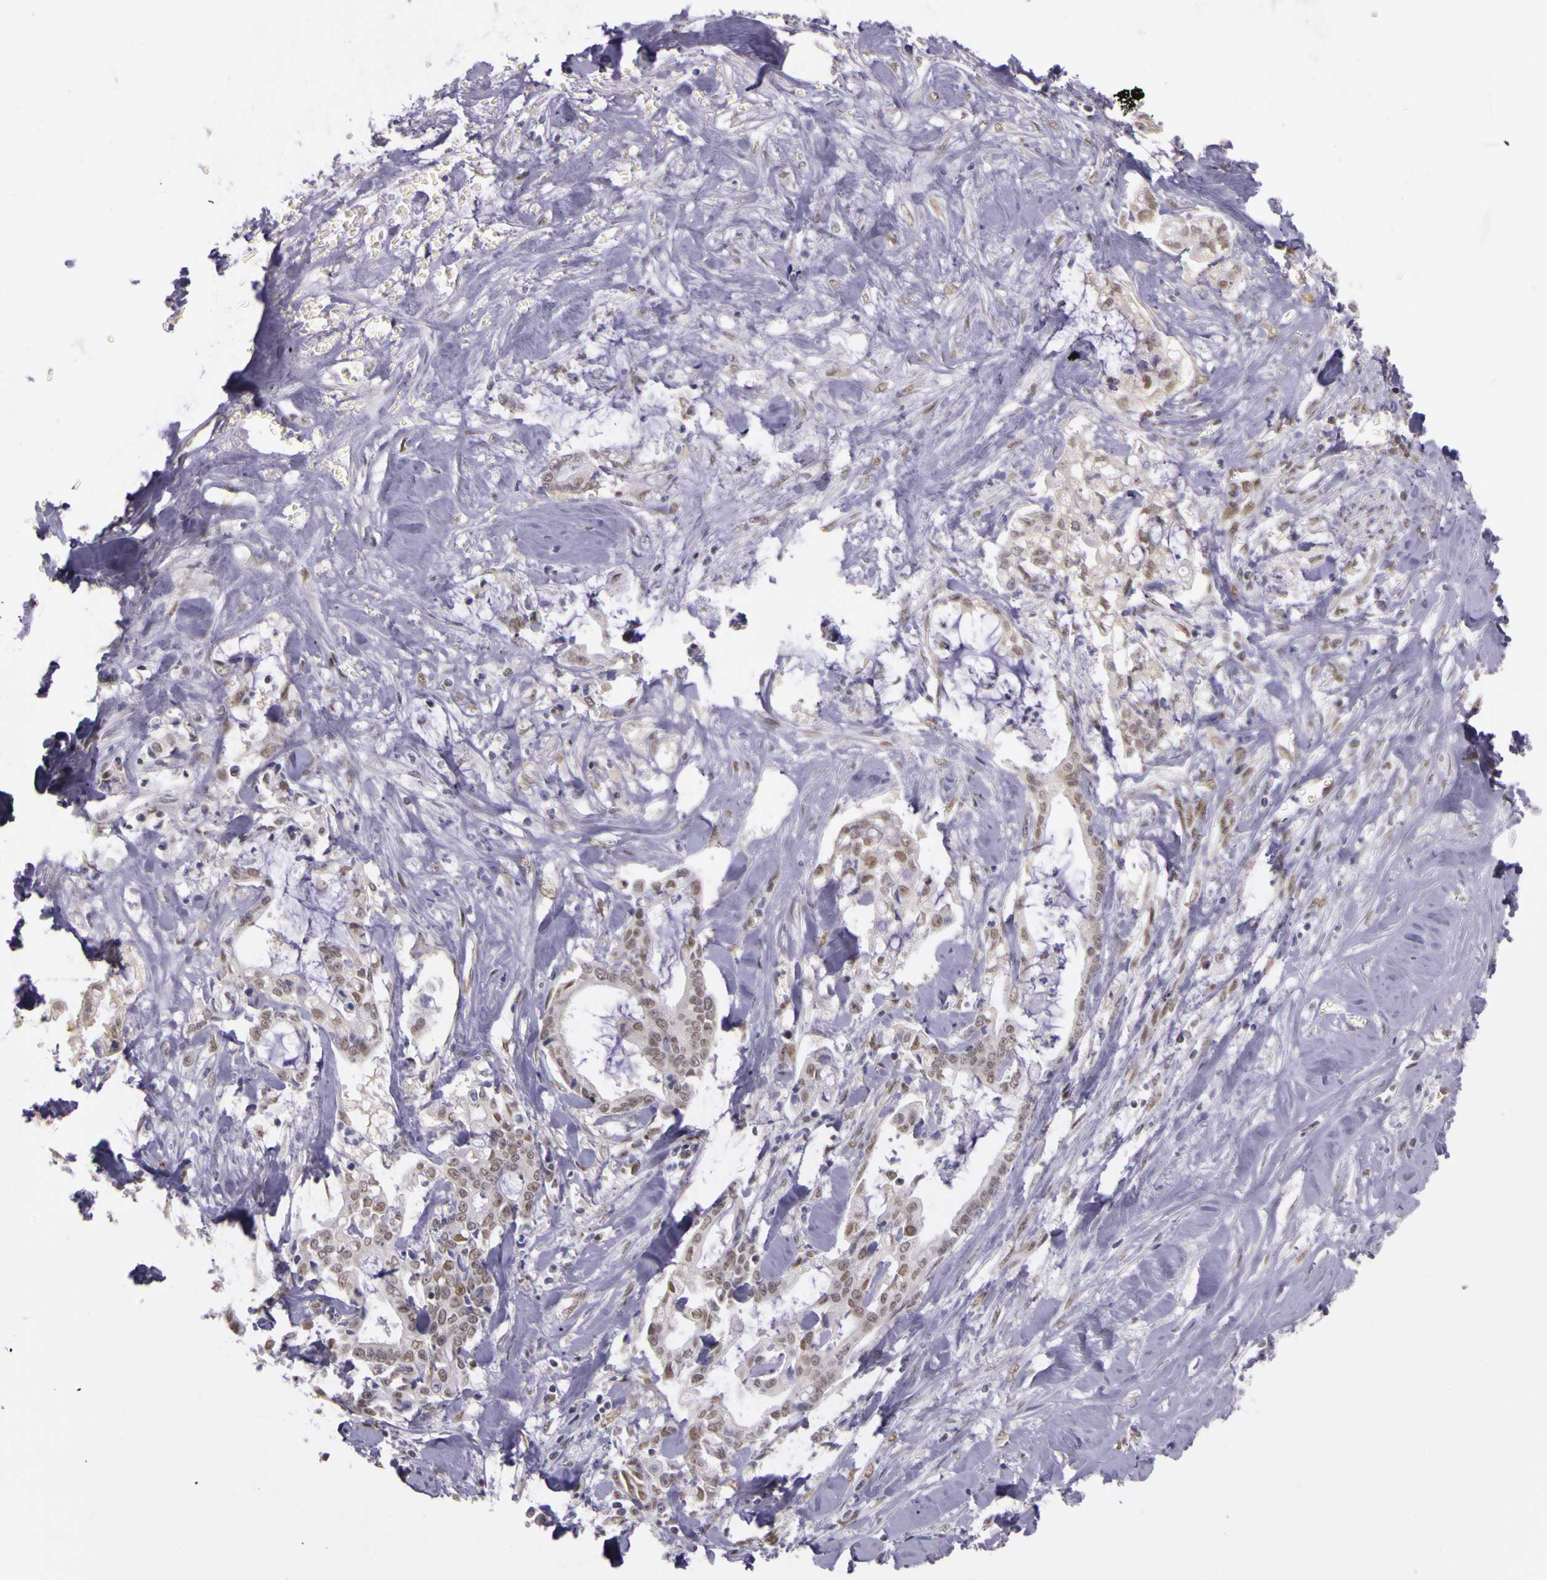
{"staining": {"intensity": "weak", "quantity": "25%-75%", "location": "nuclear"}, "tissue": "liver cancer", "cell_type": "Tumor cells", "image_type": "cancer", "snomed": [{"axis": "morphology", "description": "Cholangiocarcinoma"}, {"axis": "topography", "description": "Liver"}], "caption": "This is an image of immunohistochemistry (IHC) staining of liver cancer (cholangiocarcinoma), which shows weak expression in the nuclear of tumor cells.", "gene": "WDR13", "patient": {"sex": "male", "age": 57}}